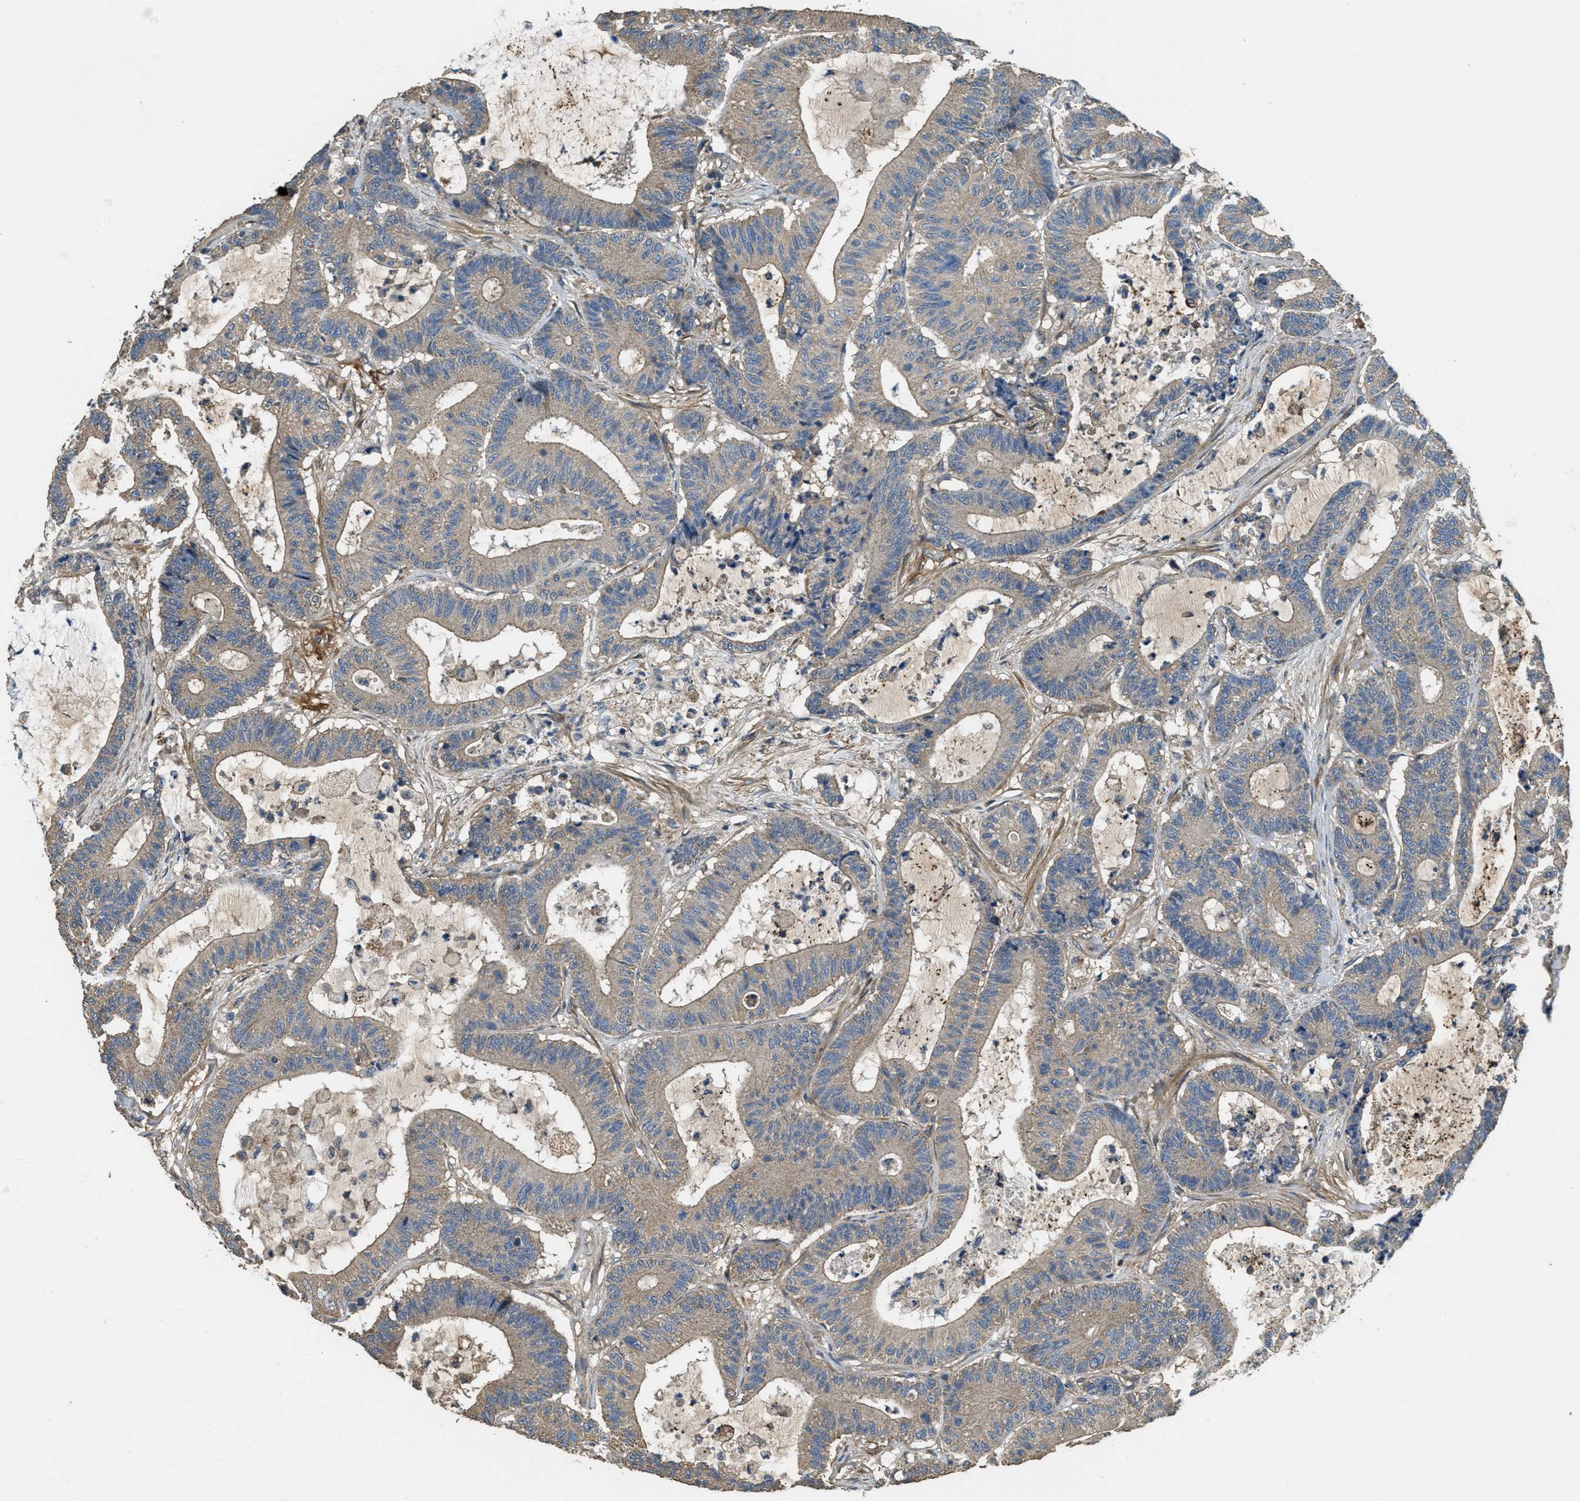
{"staining": {"intensity": "weak", "quantity": ">75%", "location": "cytoplasmic/membranous"}, "tissue": "colorectal cancer", "cell_type": "Tumor cells", "image_type": "cancer", "snomed": [{"axis": "morphology", "description": "Adenocarcinoma, NOS"}, {"axis": "topography", "description": "Colon"}], "caption": "Protein expression analysis of adenocarcinoma (colorectal) exhibits weak cytoplasmic/membranous staining in approximately >75% of tumor cells.", "gene": "THBS2", "patient": {"sex": "female", "age": 84}}